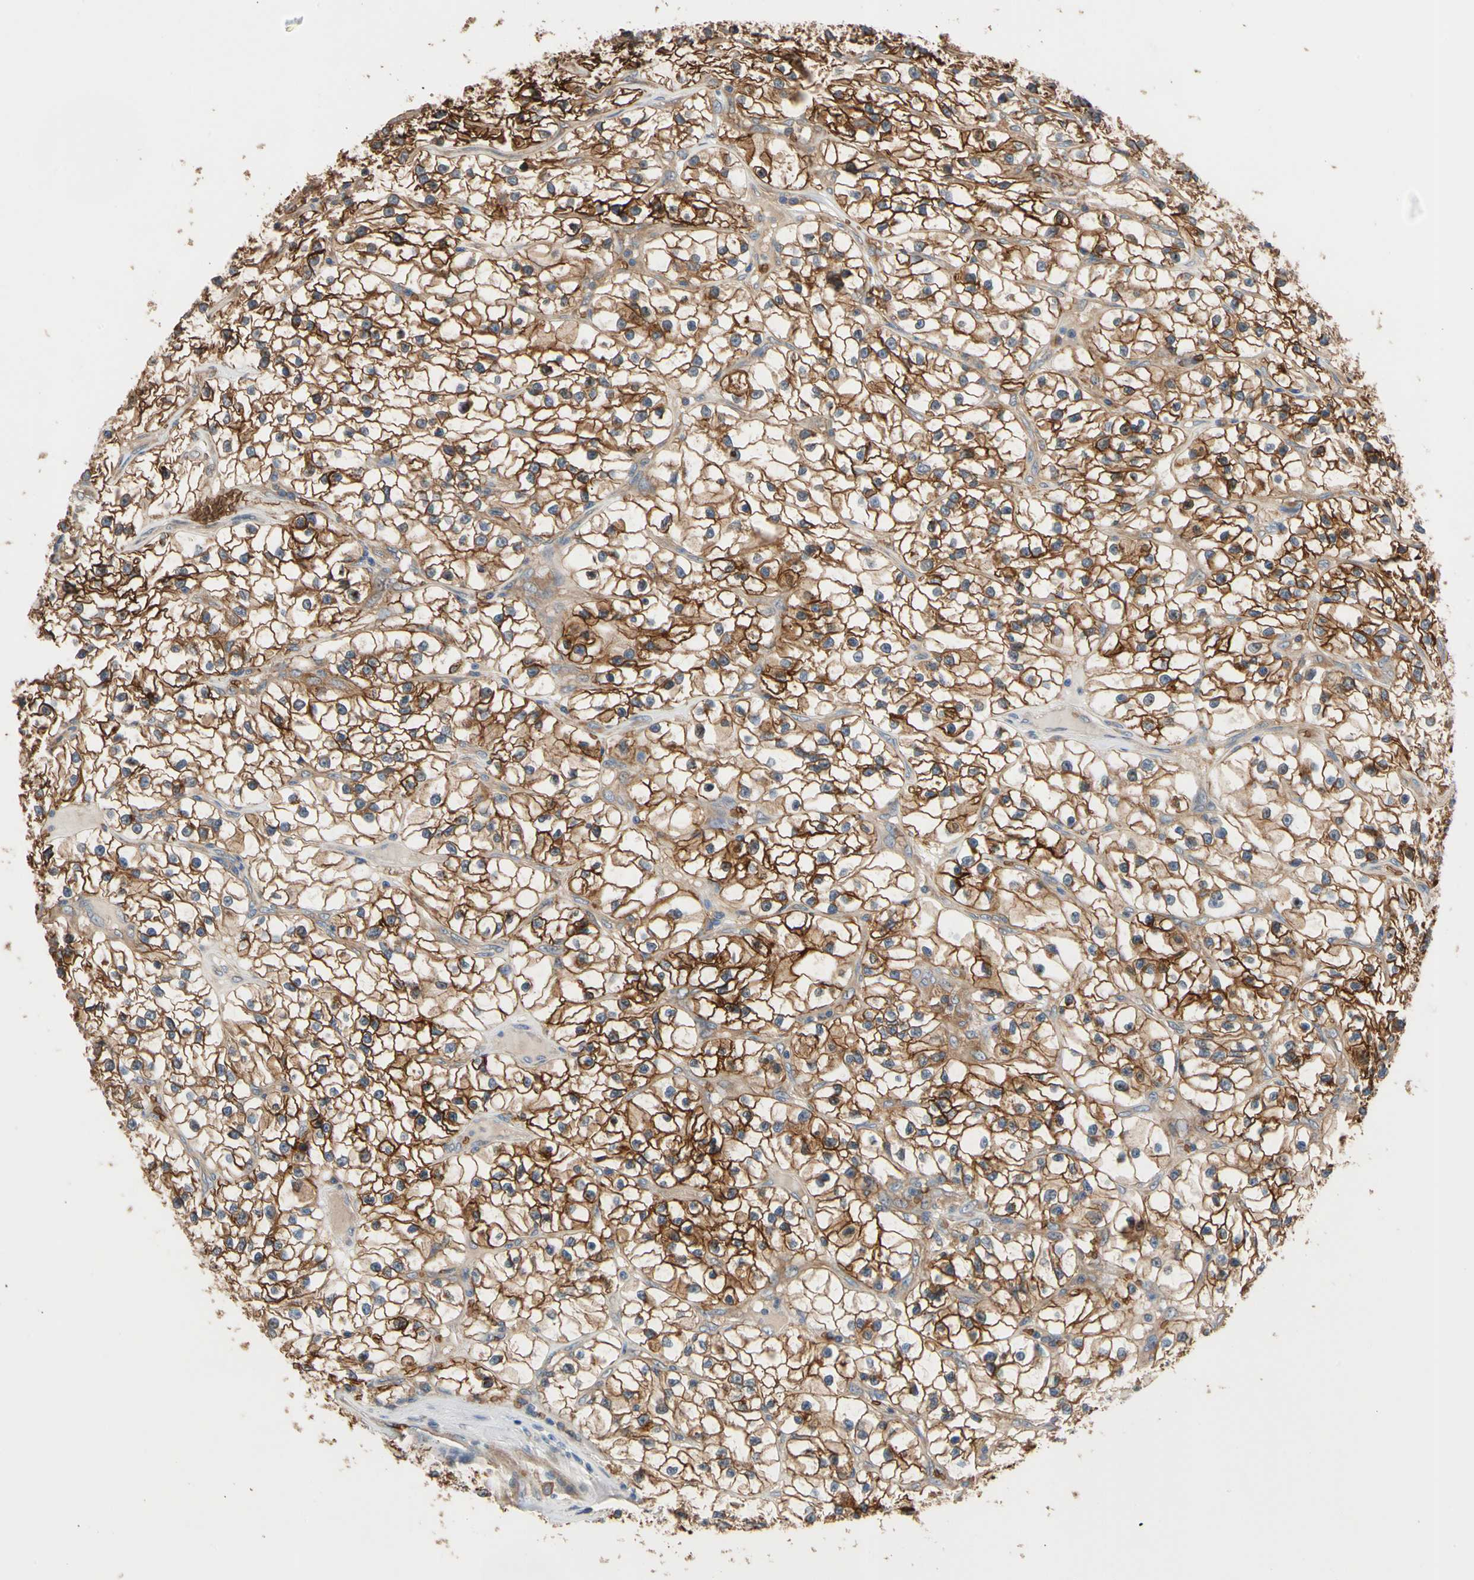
{"staining": {"intensity": "strong", "quantity": ">75%", "location": "cytoplasmic/membranous"}, "tissue": "renal cancer", "cell_type": "Tumor cells", "image_type": "cancer", "snomed": [{"axis": "morphology", "description": "Adenocarcinoma, NOS"}, {"axis": "topography", "description": "Kidney"}], "caption": "This is an image of immunohistochemistry (IHC) staining of adenocarcinoma (renal), which shows strong expression in the cytoplasmic/membranous of tumor cells.", "gene": "RIOK2", "patient": {"sex": "female", "age": 57}}